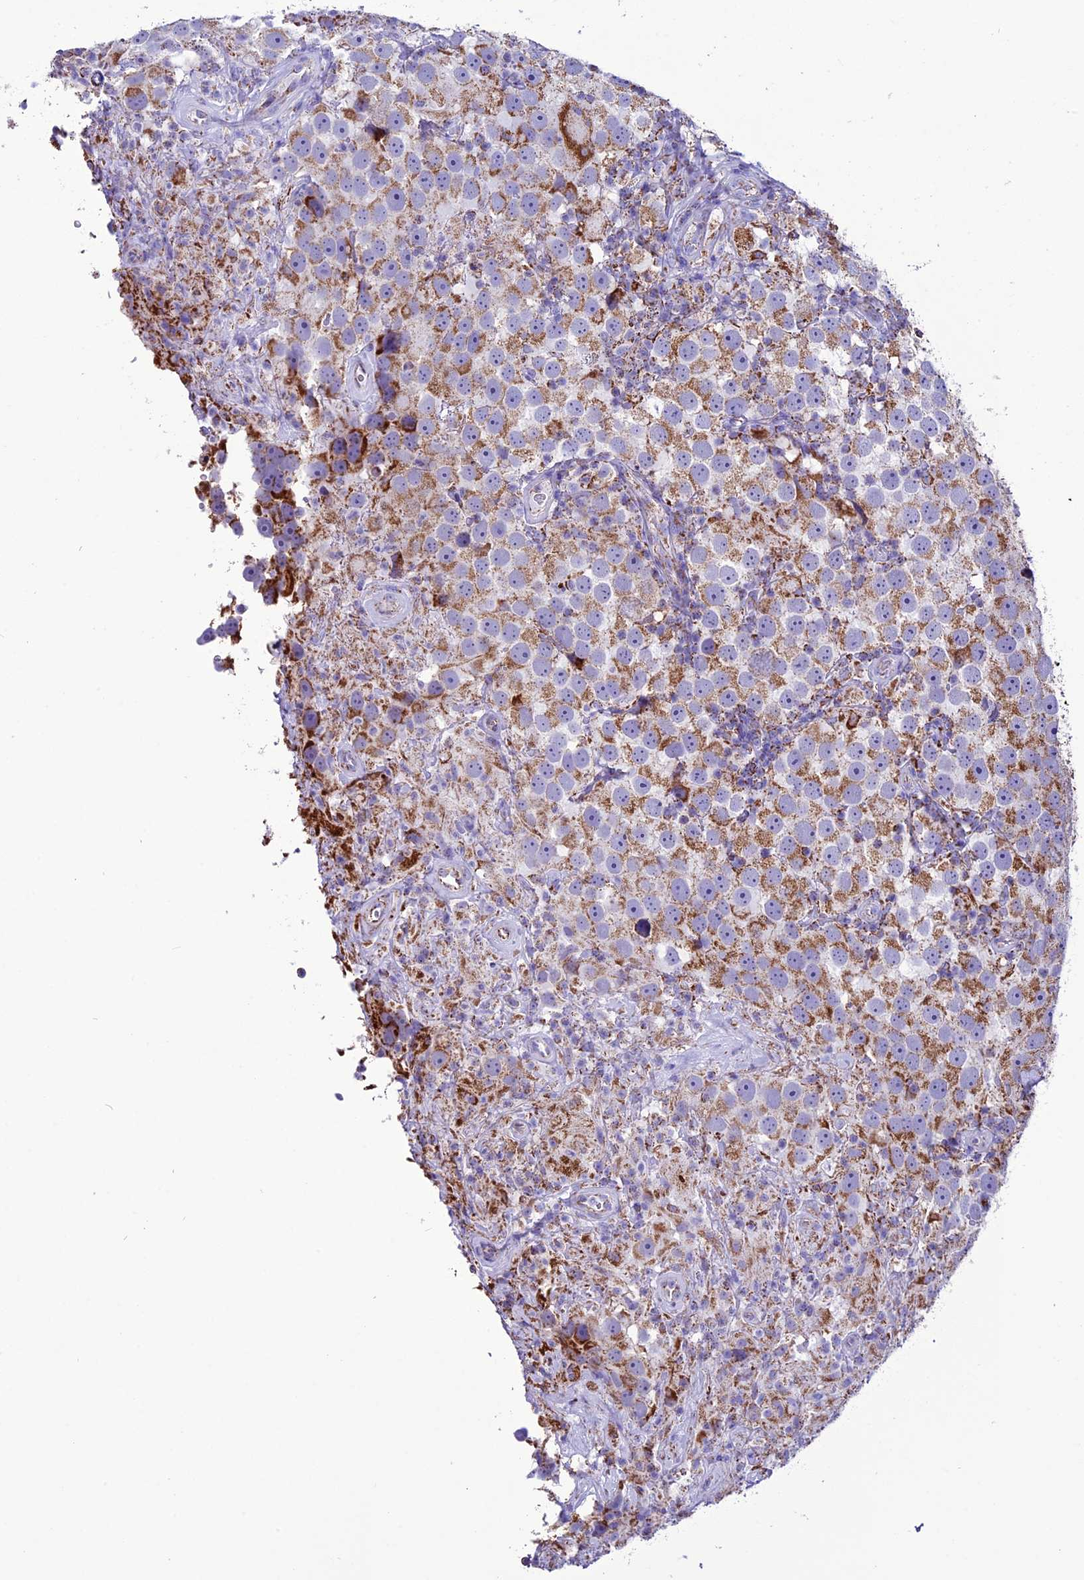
{"staining": {"intensity": "moderate", "quantity": ">75%", "location": "cytoplasmic/membranous"}, "tissue": "testis cancer", "cell_type": "Tumor cells", "image_type": "cancer", "snomed": [{"axis": "morphology", "description": "Seminoma, NOS"}, {"axis": "topography", "description": "Testis"}], "caption": "Protein staining of testis cancer tissue displays moderate cytoplasmic/membranous positivity in about >75% of tumor cells.", "gene": "ICA1L", "patient": {"sex": "male", "age": 49}}